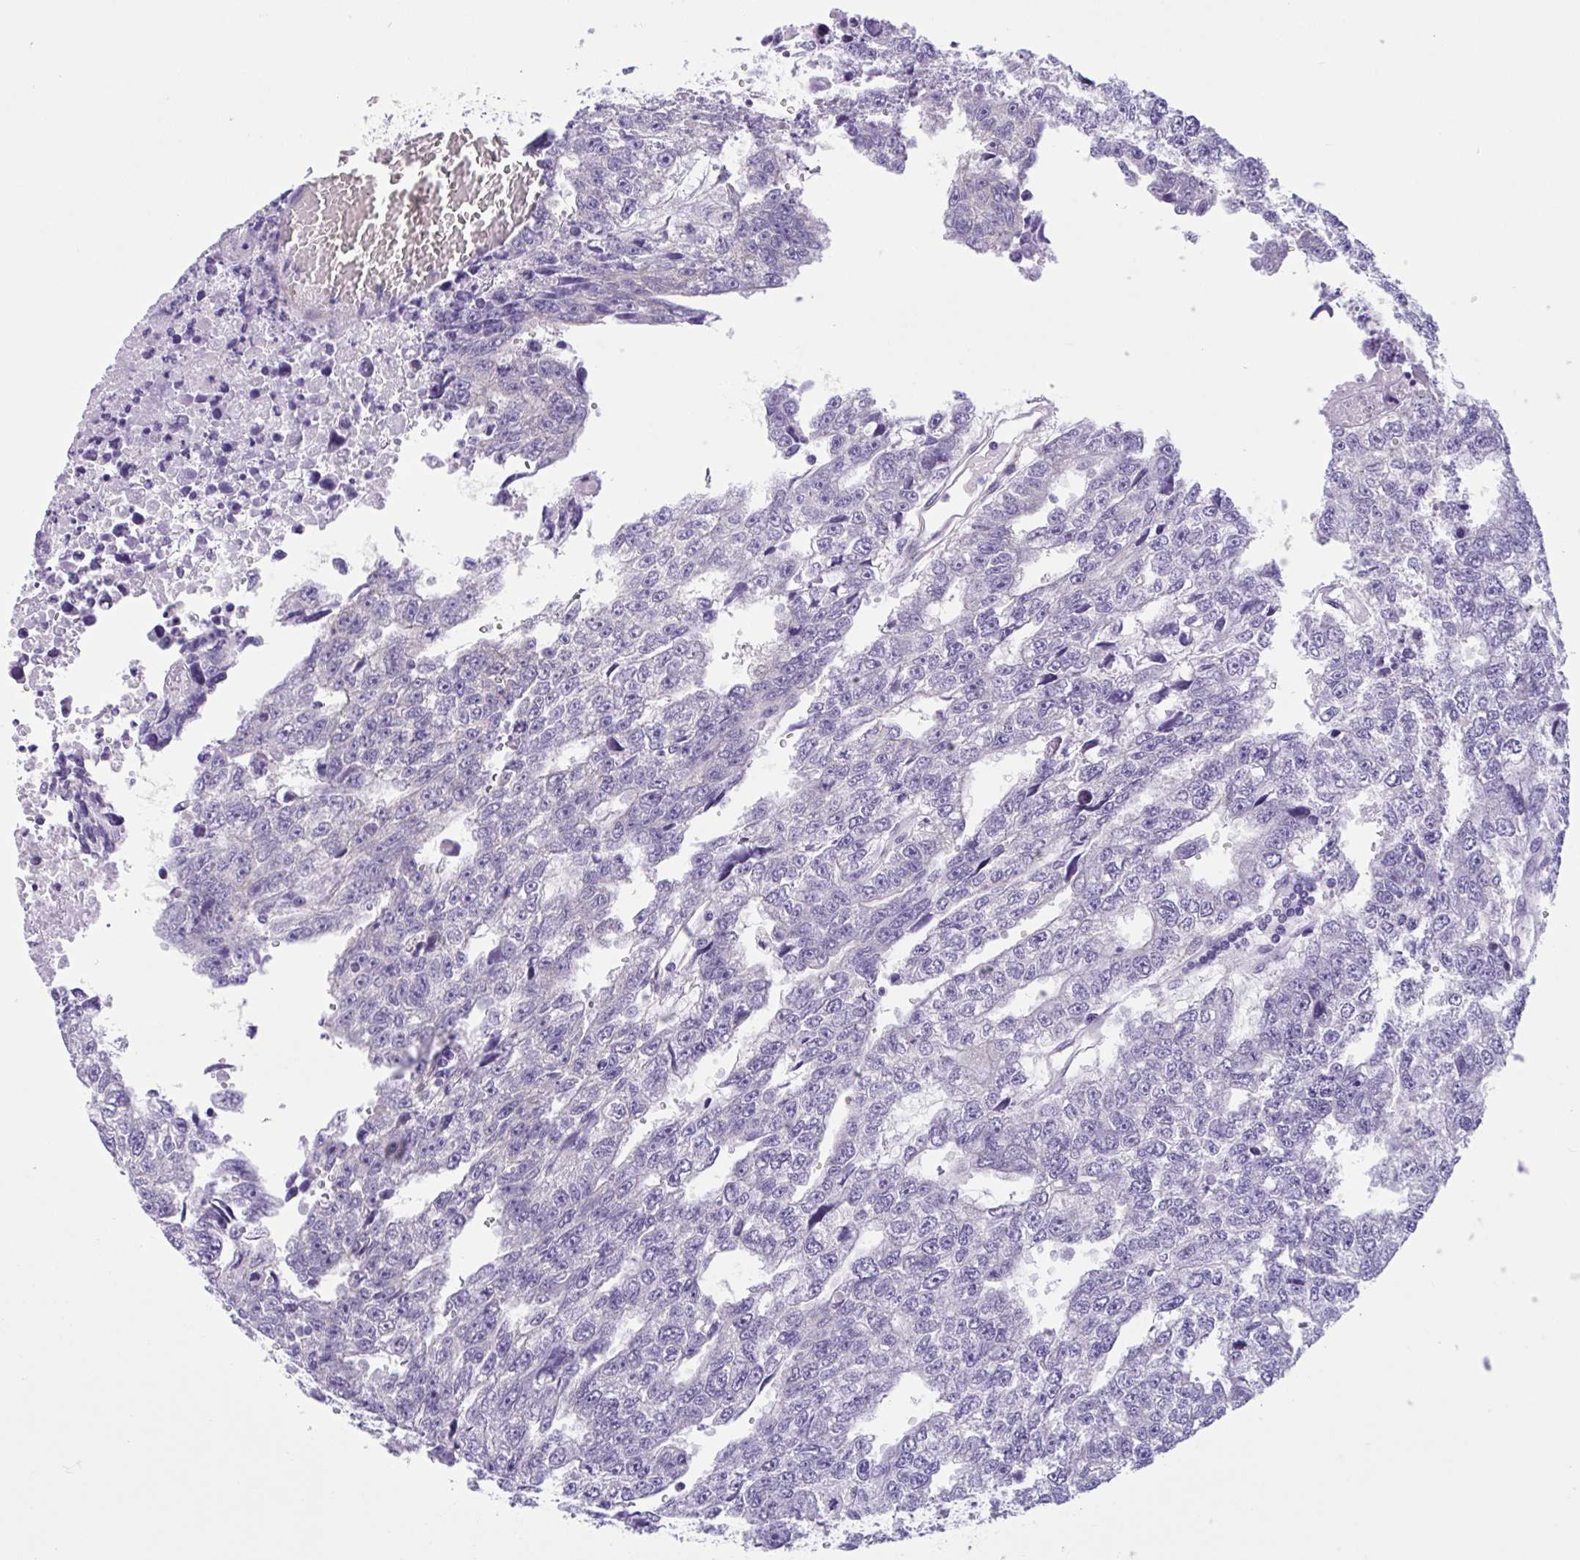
{"staining": {"intensity": "negative", "quantity": "none", "location": "none"}, "tissue": "testis cancer", "cell_type": "Tumor cells", "image_type": "cancer", "snomed": [{"axis": "morphology", "description": "Carcinoma, Embryonal, NOS"}, {"axis": "topography", "description": "Testis"}], "caption": "This is a micrograph of IHC staining of testis embryonal carcinoma, which shows no expression in tumor cells.", "gene": "AHCYL2", "patient": {"sex": "male", "age": 20}}